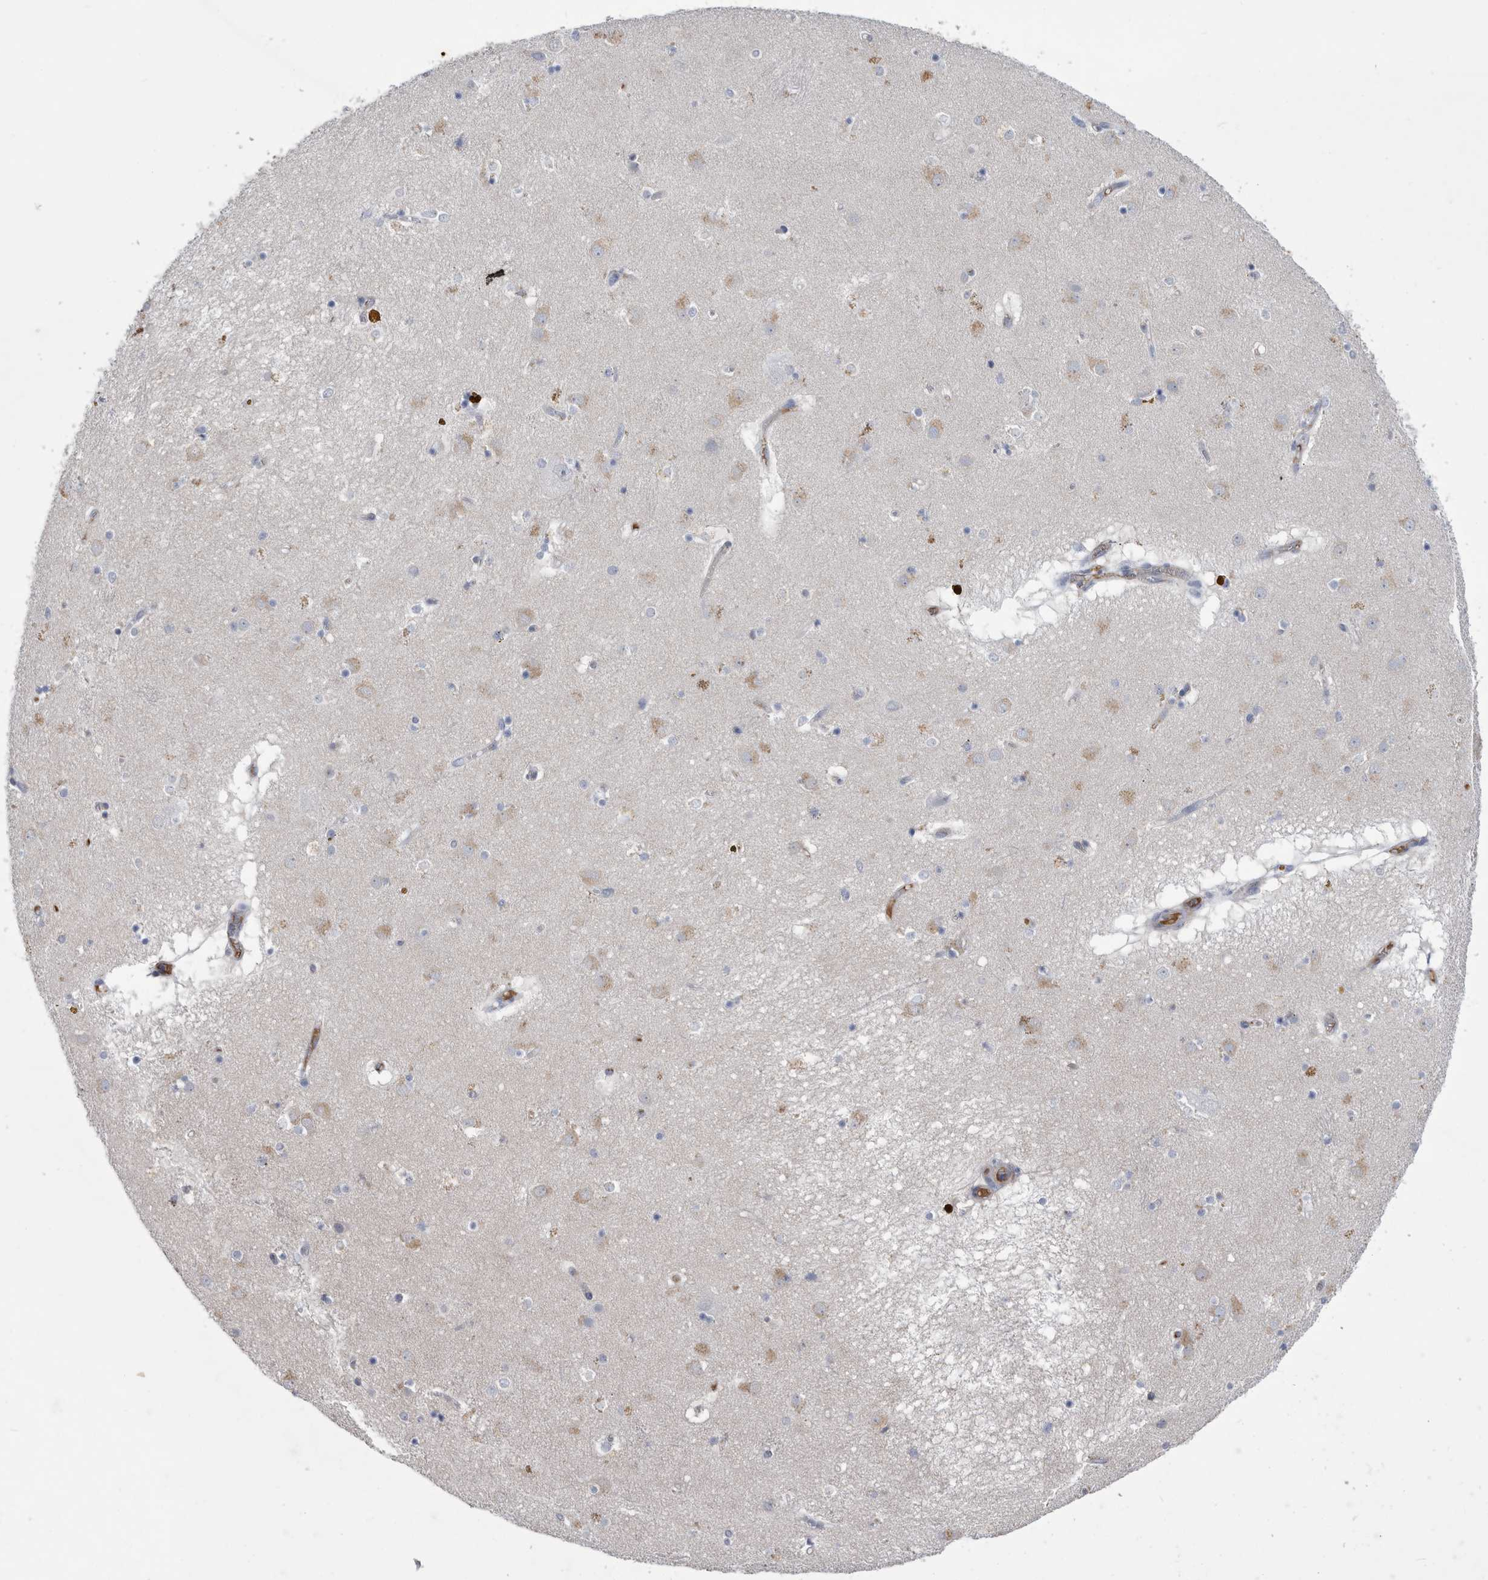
{"staining": {"intensity": "negative", "quantity": "none", "location": "none"}, "tissue": "caudate", "cell_type": "Glial cells", "image_type": "normal", "snomed": [{"axis": "morphology", "description": "Normal tissue, NOS"}, {"axis": "topography", "description": "Lateral ventricle wall"}], "caption": "Immunohistochemical staining of benign human caudate exhibits no significant positivity in glial cells.", "gene": "BTBD6", "patient": {"sex": "male", "age": 70}}